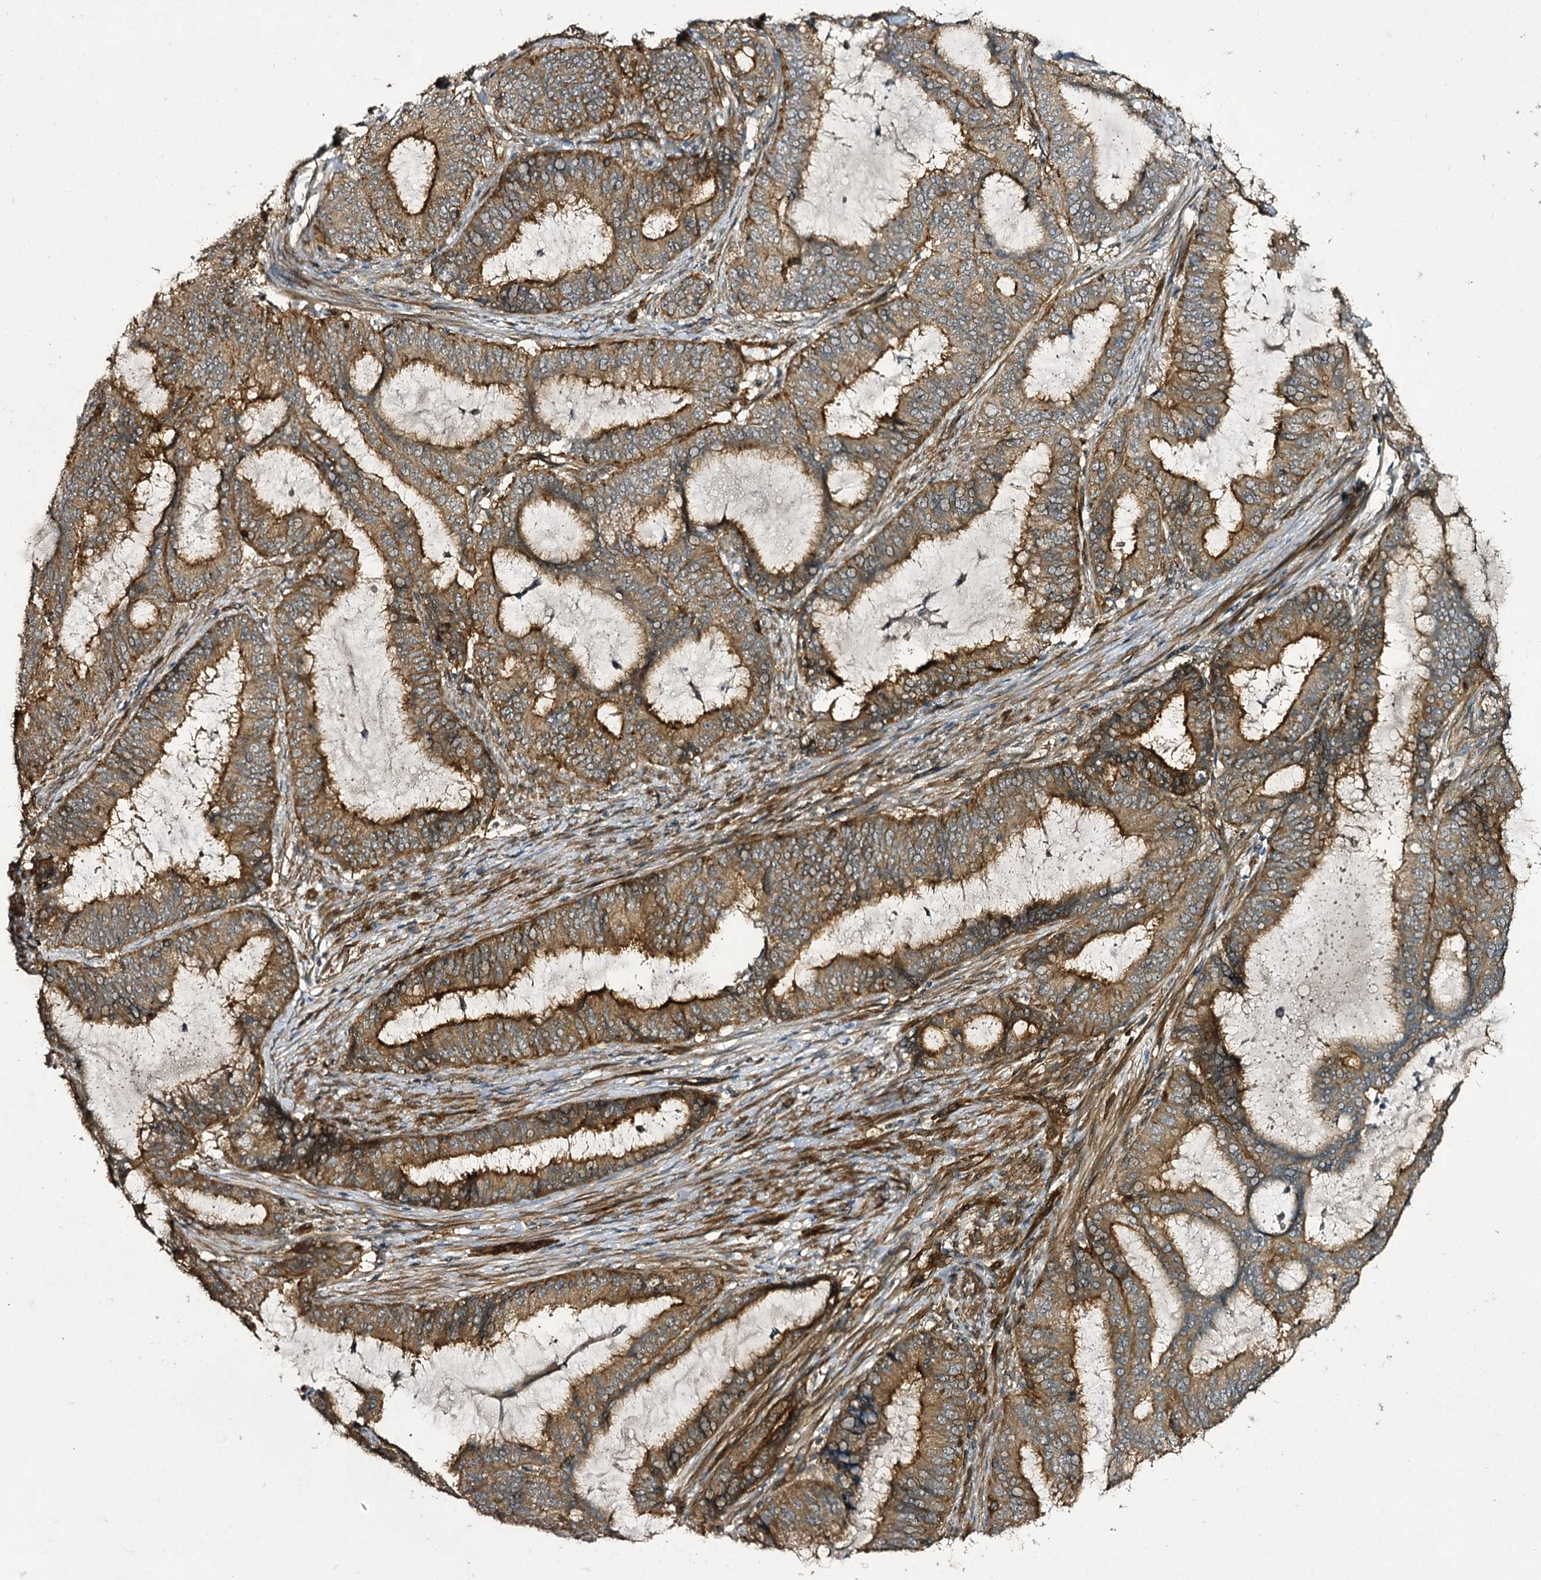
{"staining": {"intensity": "strong", "quantity": "25%-75%", "location": "cytoplasmic/membranous"}, "tissue": "endometrial cancer", "cell_type": "Tumor cells", "image_type": "cancer", "snomed": [{"axis": "morphology", "description": "Adenocarcinoma, NOS"}, {"axis": "topography", "description": "Endometrium"}], "caption": "This histopathology image exhibits IHC staining of human endometrial cancer, with high strong cytoplasmic/membranous staining in approximately 25%-75% of tumor cells.", "gene": "MYO1C", "patient": {"sex": "female", "age": 51}}